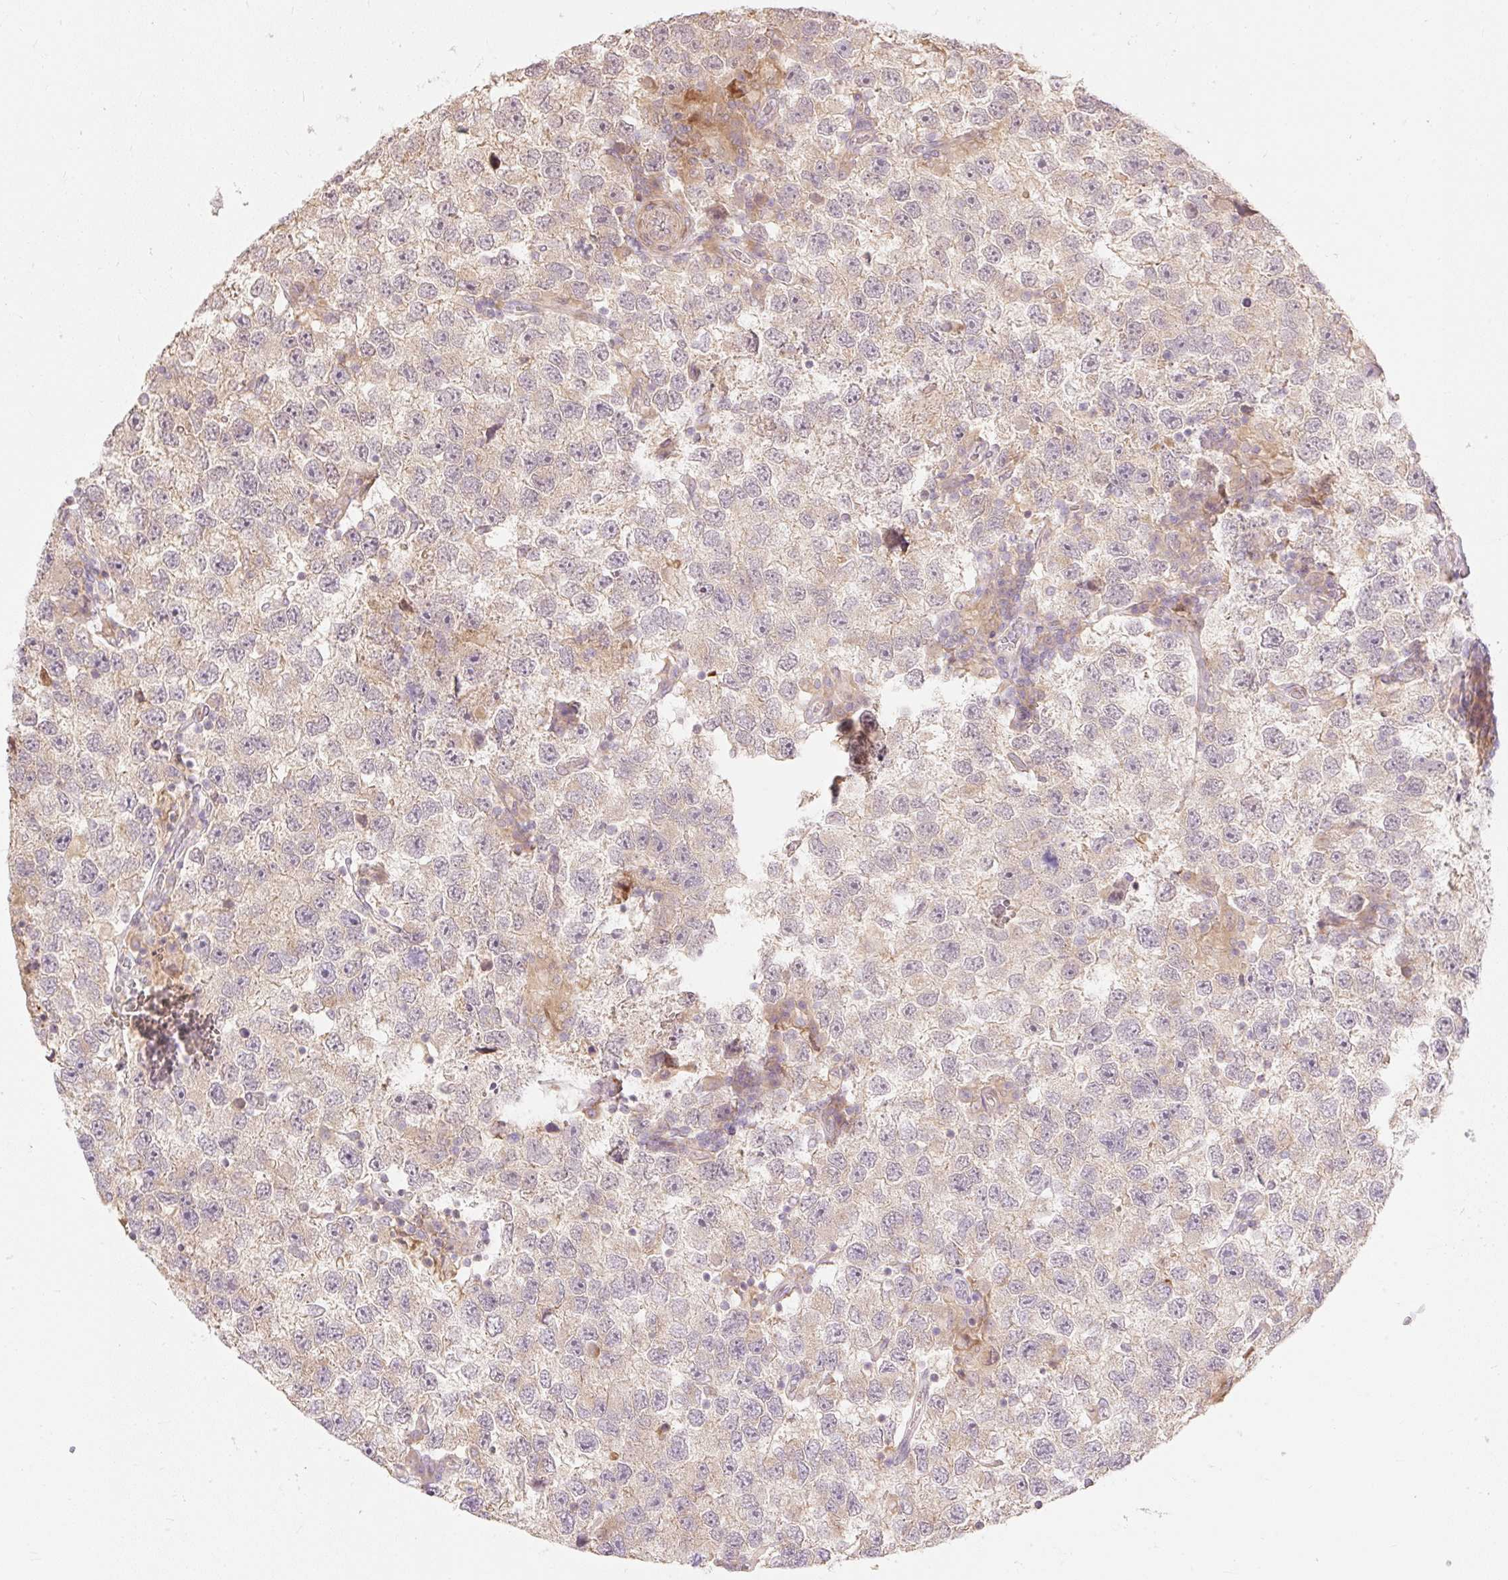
{"staining": {"intensity": "weak", "quantity": ">75%", "location": "cytoplasmic/membranous"}, "tissue": "testis cancer", "cell_type": "Tumor cells", "image_type": "cancer", "snomed": [{"axis": "morphology", "description": "Seminoma, NOS"}, {"axis": "topography", "description": "Testis"}], "caption": "This is an image of IHC staining of seminoma (testis), which shows weak staining in the cytoplasmic/membranous of tumor cells.", "gene": "EMC10", "patient": {"sex": "male", "age": 26}}